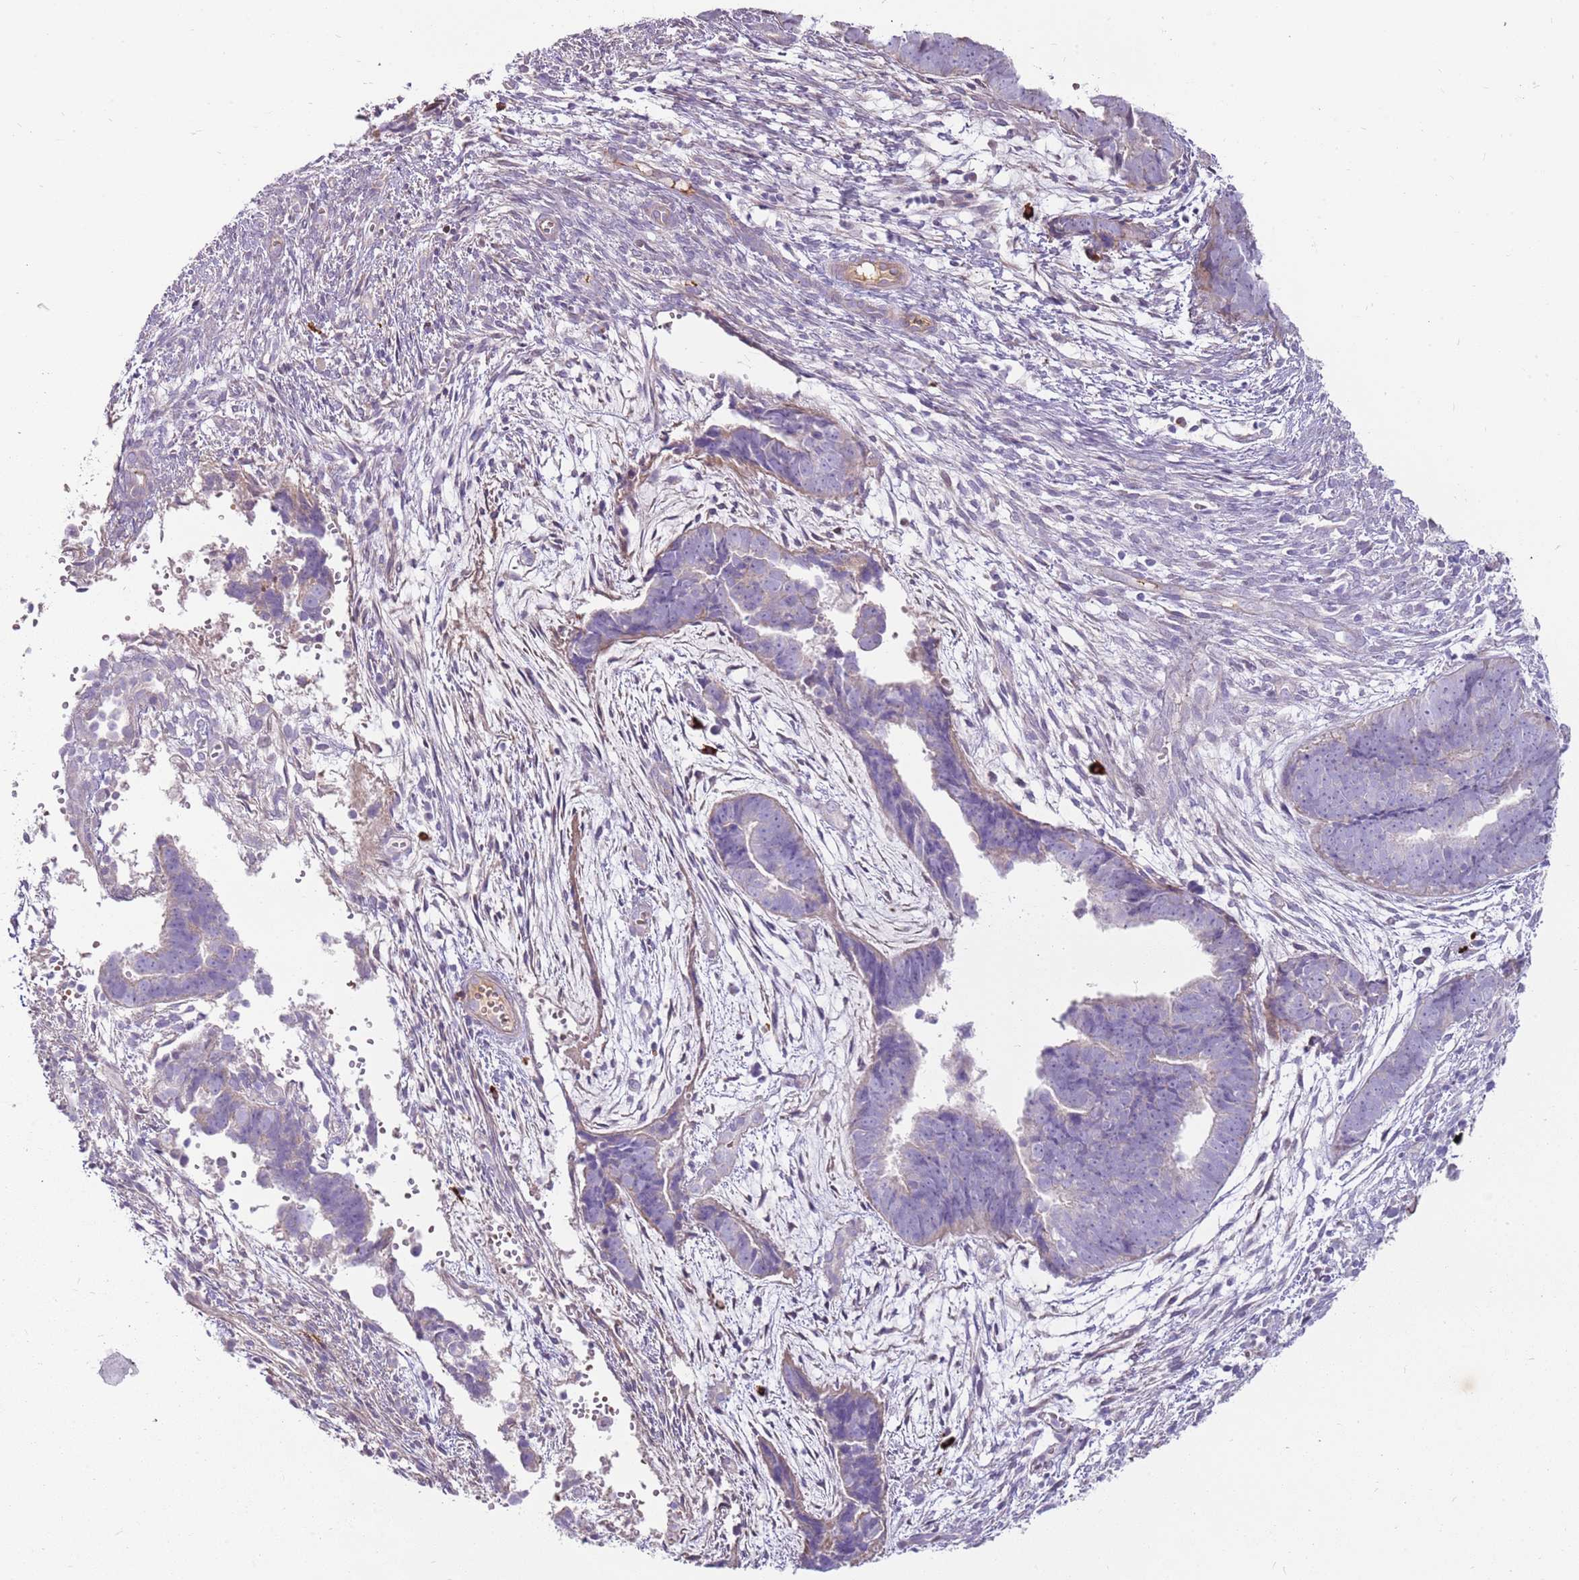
{"staining": {"intensity": "weak", "quantity": "<25%", "location": "cytoplasmic/membranous"}, "tissue": "endometrial cancer", "cell_type": "Tumor cells", "image_type": "cancer", "snomed": [{"axis": "morphology", "description": "Adenocarcinoma, NOS"}, {"axis": "topography", "description": "Endometrium"}], "caption": "Immunohistochemistry (IHC) histopathology image of adenocarcinoma (endometrial) stained for a protein (brown), which shows no expression in tumor cells. The staining was performed using DAB (3,3'-diaminobenzidine) to visualize the protein expression in brown, while the nuclei were stained in blue with hematoxylin (Magnification: 20x).", "gene": "MCUB", "patient": {"sex": "female", "age": 75}}